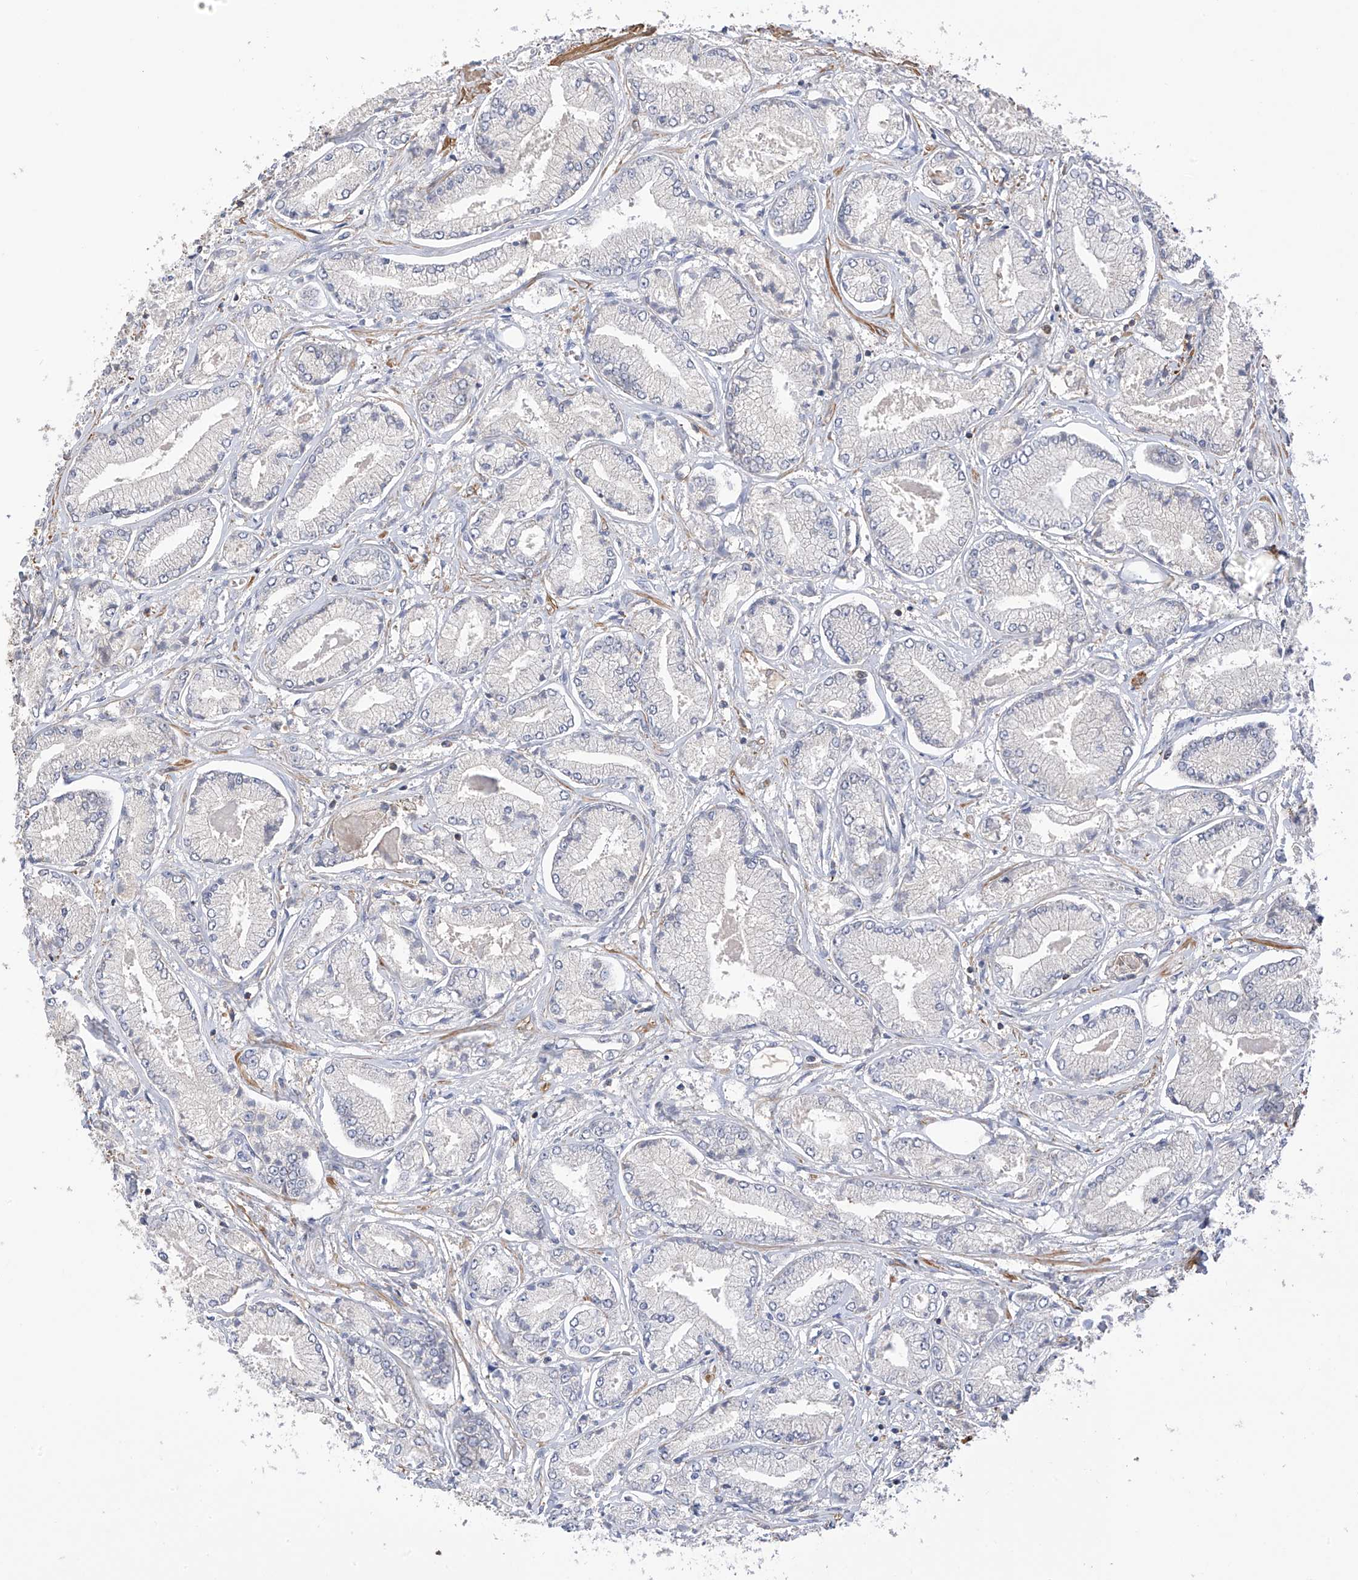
{"staining": {"intensity": "negative", "quantity": "none", "location": "none"}, "tissue": "prostate cancer", "cell_type": "Tumor cells", "image_type": "cancer", "snomed": [{"axis": "morphology", "description": "Adenocarcinoma, Low grade"}, {"axis": "topography", "description": "Prostate"}], "caption": "The image displays no staining of tumor cells in prostate low-grade adenocarcinoma.", "gene": "SLFN14", "patient": {"sex": "male", "age": 60}}